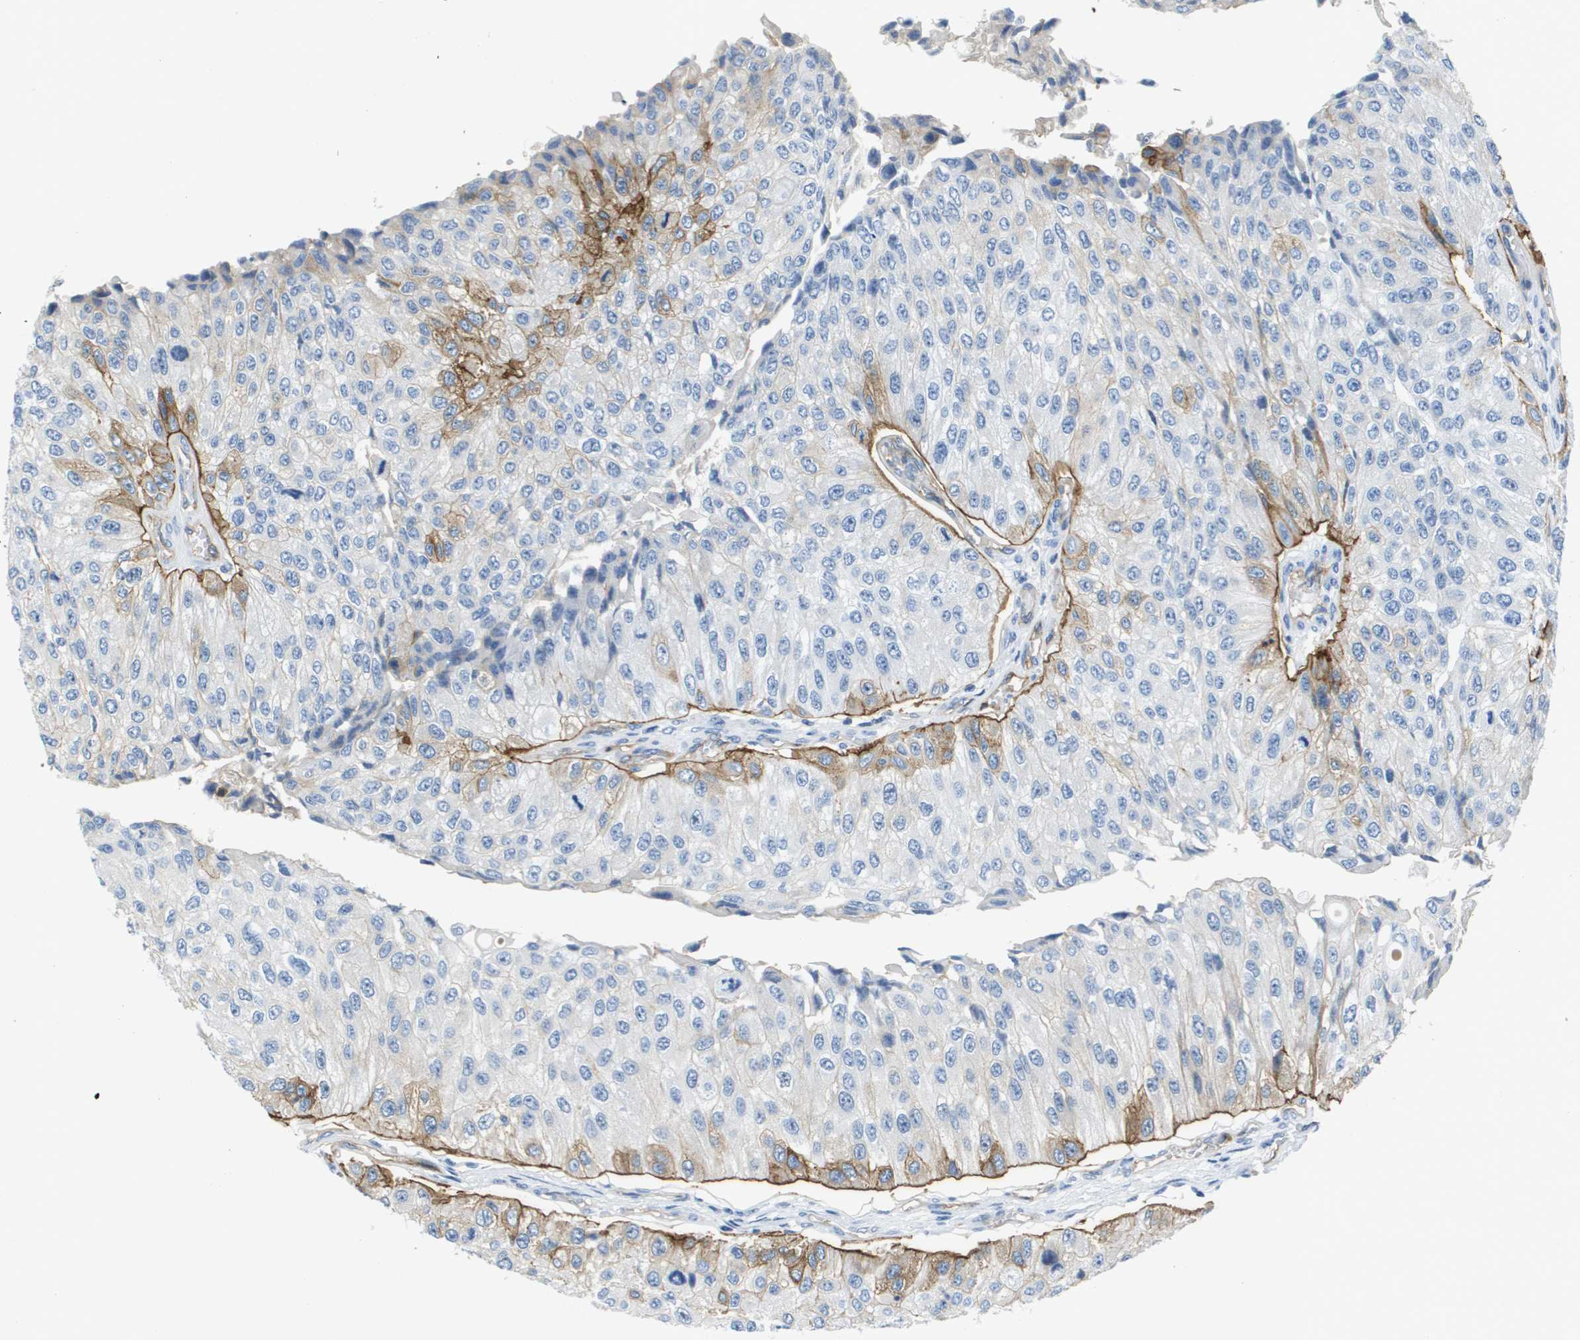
{"staining": {"intensity": "moderate", "quantity": "25%-75%", "location": "cytoplasmic/membranous"}, "tissue": "urothelial cancer", "cell_type": "Tumor cells", "image_type": "cancer", "snomed": [{"axis": "morphology", "description": "Urothelial carcinoma, High grade"}, {"axis": "topography", "description": "Kidney"}, {"axis": "topography", "description": "Urinary bladder"}], "caption": "The micrograph exhibits staining of urothelial carcinoma (high-grade), revealing moderate cytoplasmic/membranous protein expression (brown color) within tumor cells.", "gene": "ITGA6", "patient": {"sex": "male", "age": 77}}